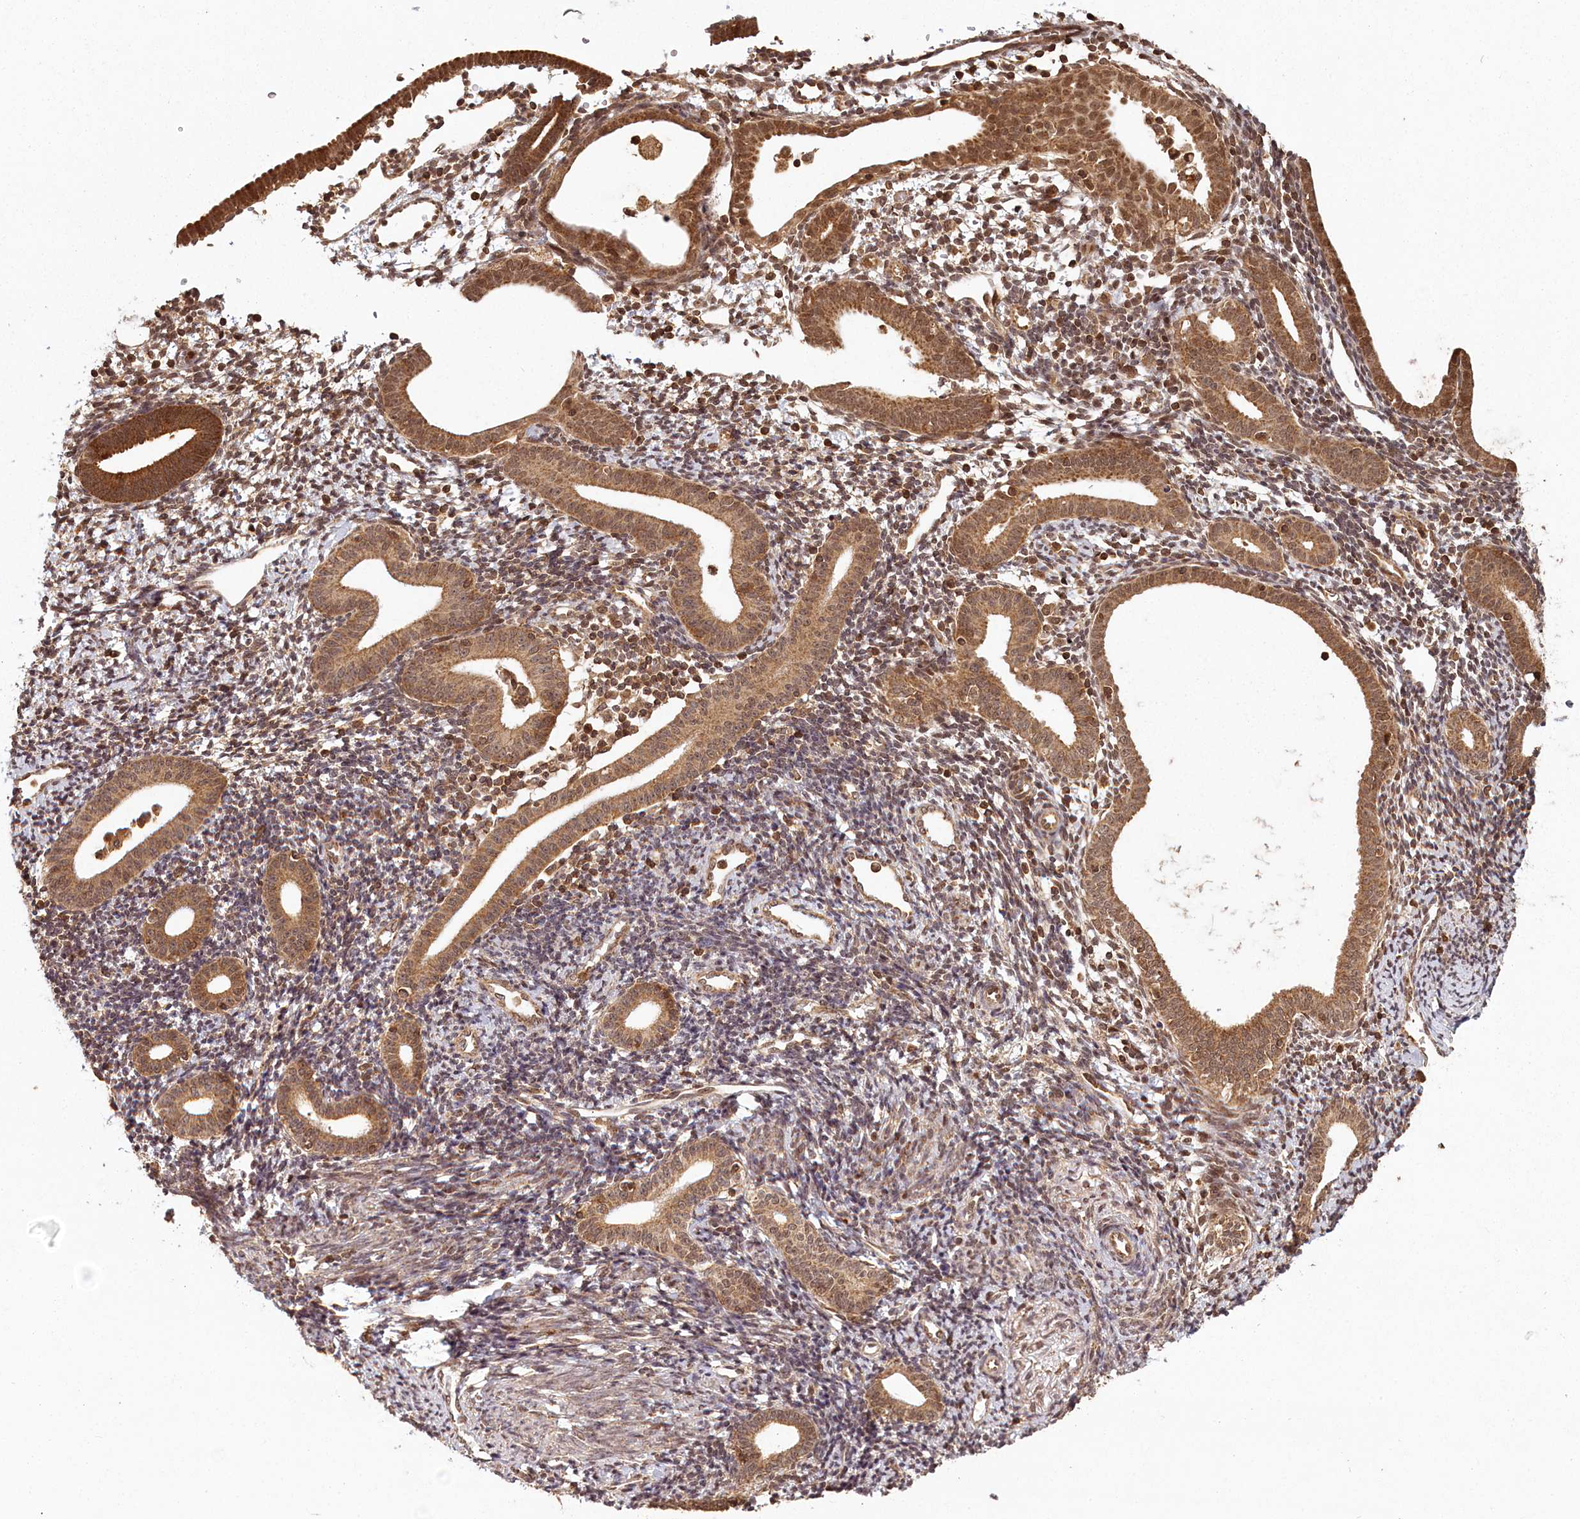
{"staining": {"intensity": "moderate", "quantity": "25%-75%", "location": "cytoplasmic/membranous"}, "tissue": "endometrium", "cell_type": "Cells in endometrial stroma", "image_type": "normal", "snomed": [{"axis": "morphology", "description": "Normal tissue, NOS"}, {"axis": "topography", "description": "Endometrium"}], "caption": "Normal endometrium was stained to show a protein in brown. There is medium levels of moderate cytoplasmic/membranous positivity in about 25%-75% of cells in endometrial stroma.", "gene": "MICU1", "patient": {"sex": "female", "age": 56}}